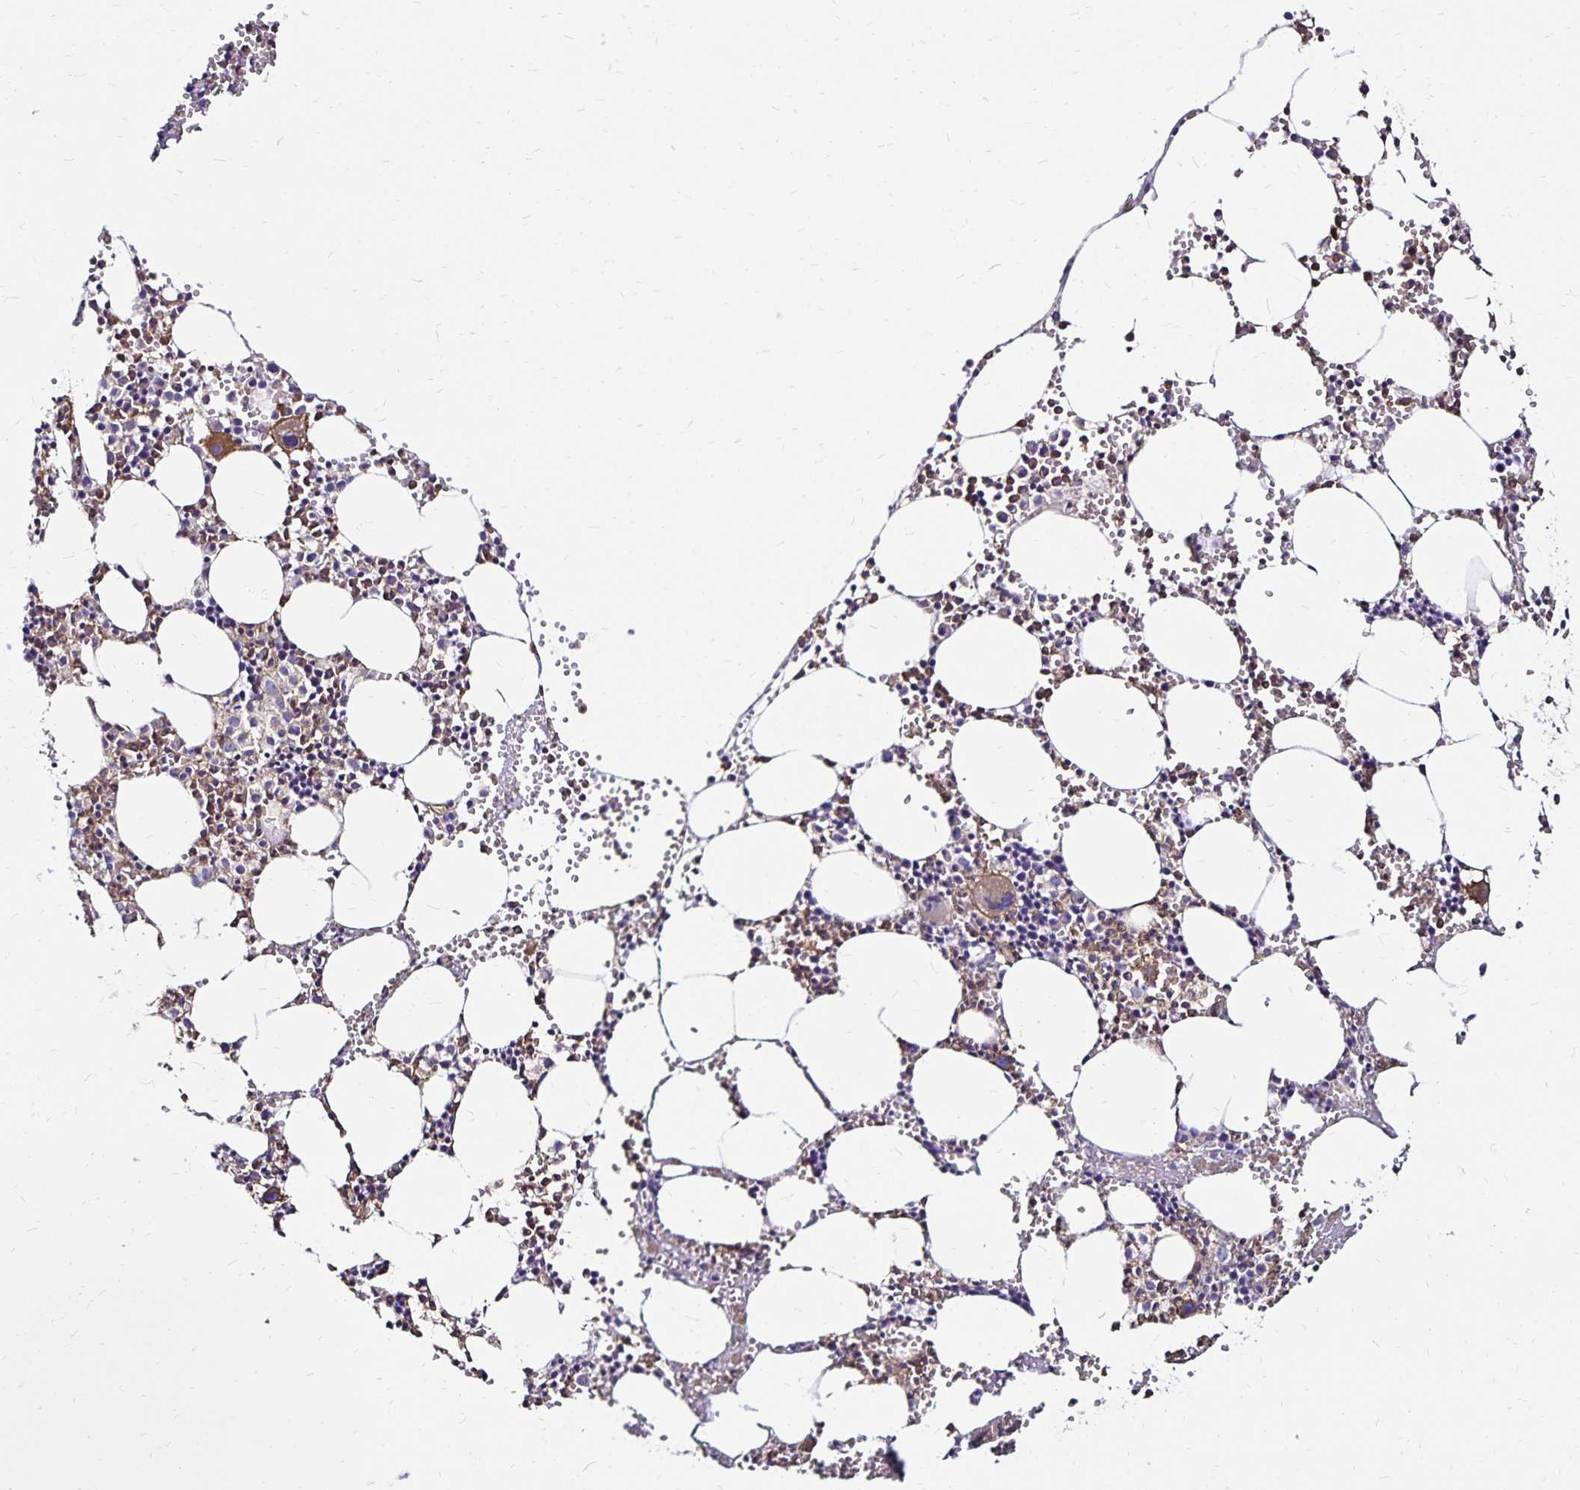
{"staining": {"intensity": "weak", "quantity": "25%-75%", "location": "cytoplasmic/membranous"}, "tissue": "bone marrow", "cell_type": "Hematopoietic cells", "image_type": "normal", "snomed": [{"axis": "morphology", "description": "Normal tissue, NOS"}, {"axis": "topography", "description": "Bone marrow"}], "caption": "IHC photomicrograph of unremarkable human bone marrow stained for a protein (brown), which displays low levels of weak cytoplasmic/membranous positivity in approximately 25%-75% of hematopoietic cells.", "gene": "RPRML", "patient": {"sex": "male", "age": 89}}